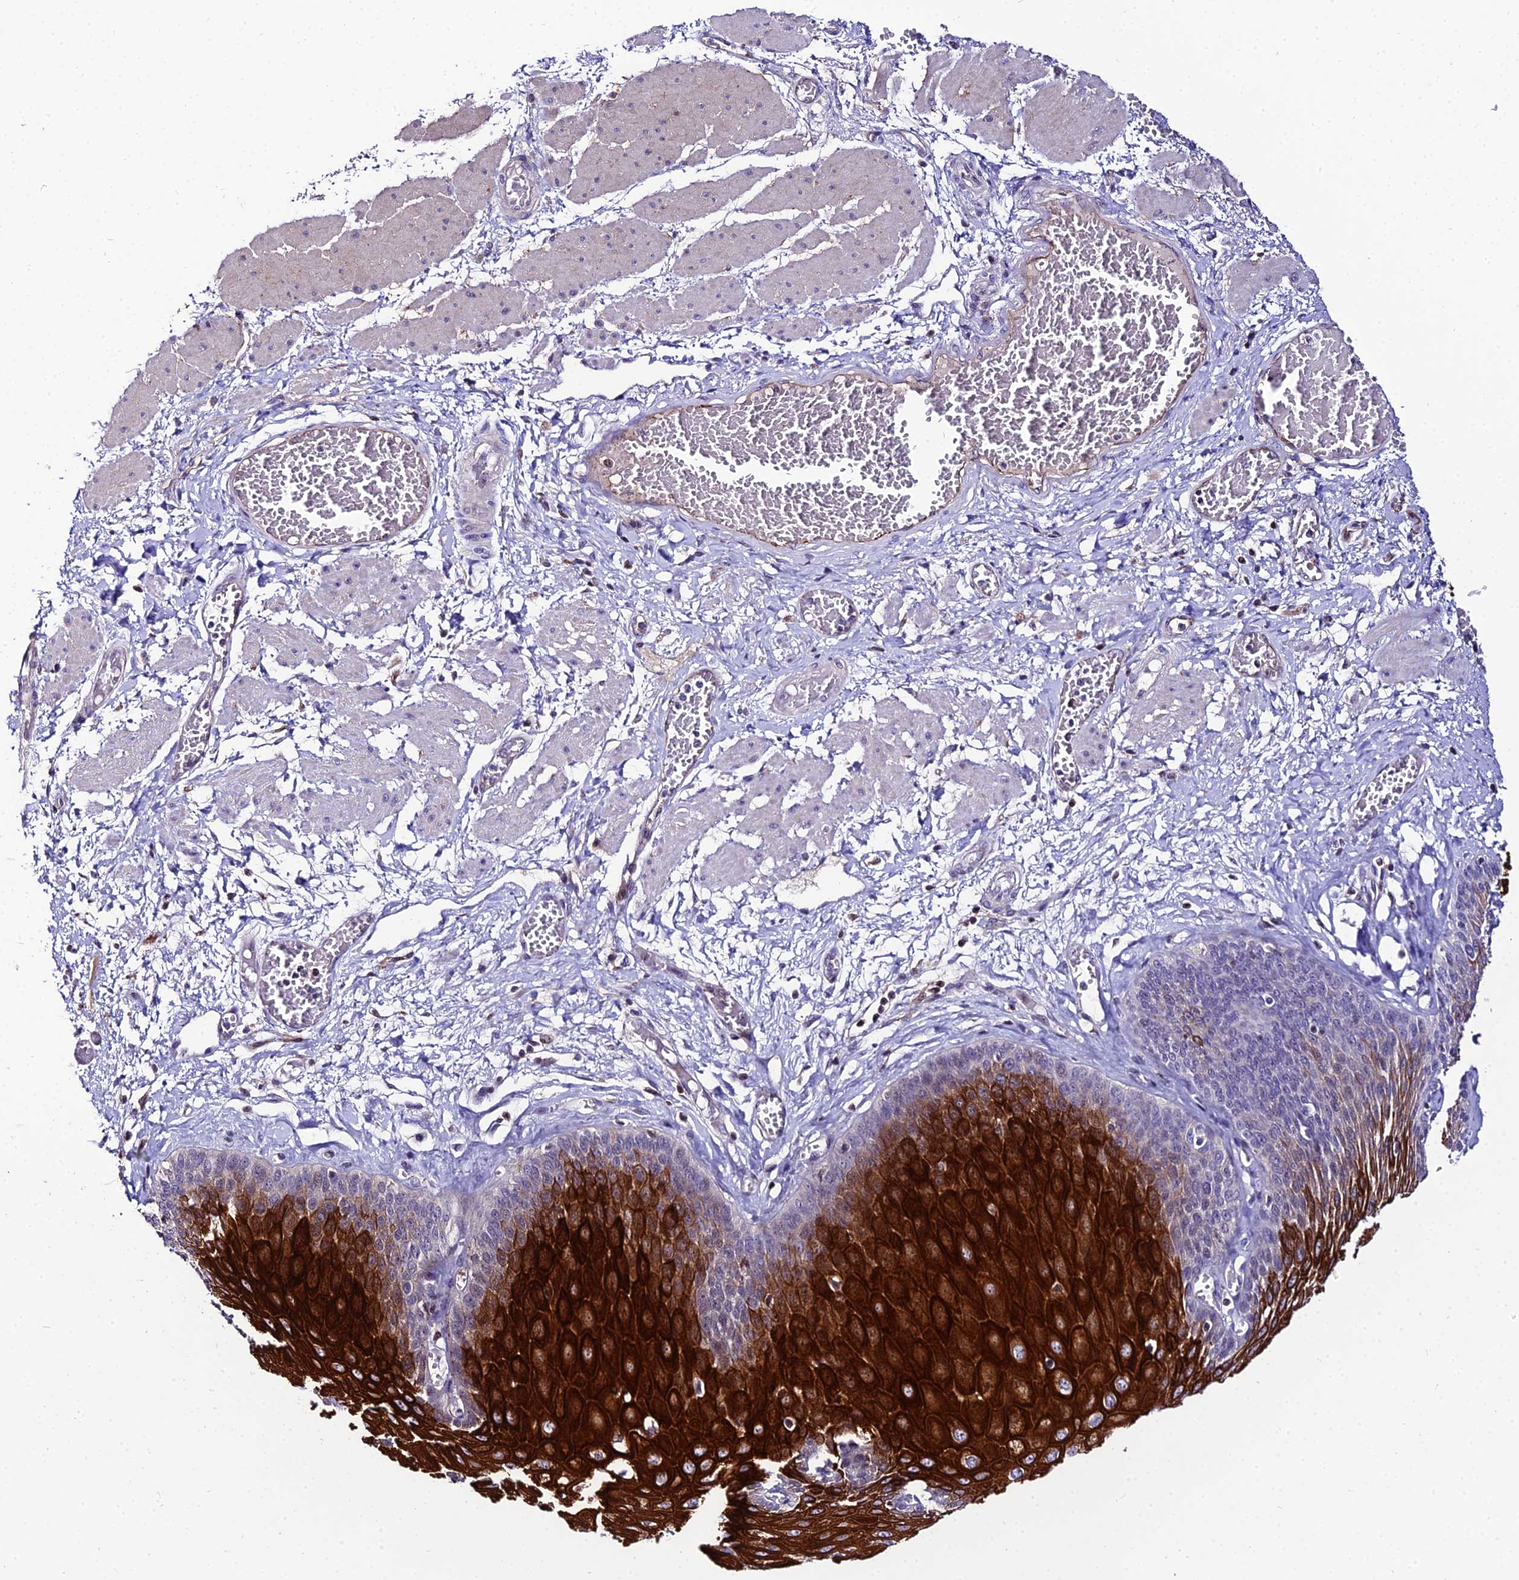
{"staining": {"intensity": "strong", "quantity": "<25%", "location": "cytoplasmic/membranous"}, "tissue": "esophagus", "cell_type": "Squamous epithelial cells", "image_type": "normal", "snomed": [{"axis": "morphology", "description": "Normal tissue, NOS"}, {"axis": "topography", "description": "Esophagus"}], "caption": "Brown immunohistochemical staining in benign esophagus demonstrates strong cytoplasmic/membranous positivity in approximately <25% of squamous epithelial cells. (DAB IHC, brown staining for protein, blue staining for nuclei).", "gene": "SHQ1", "patient": {"sex": "male", "age": 60}}